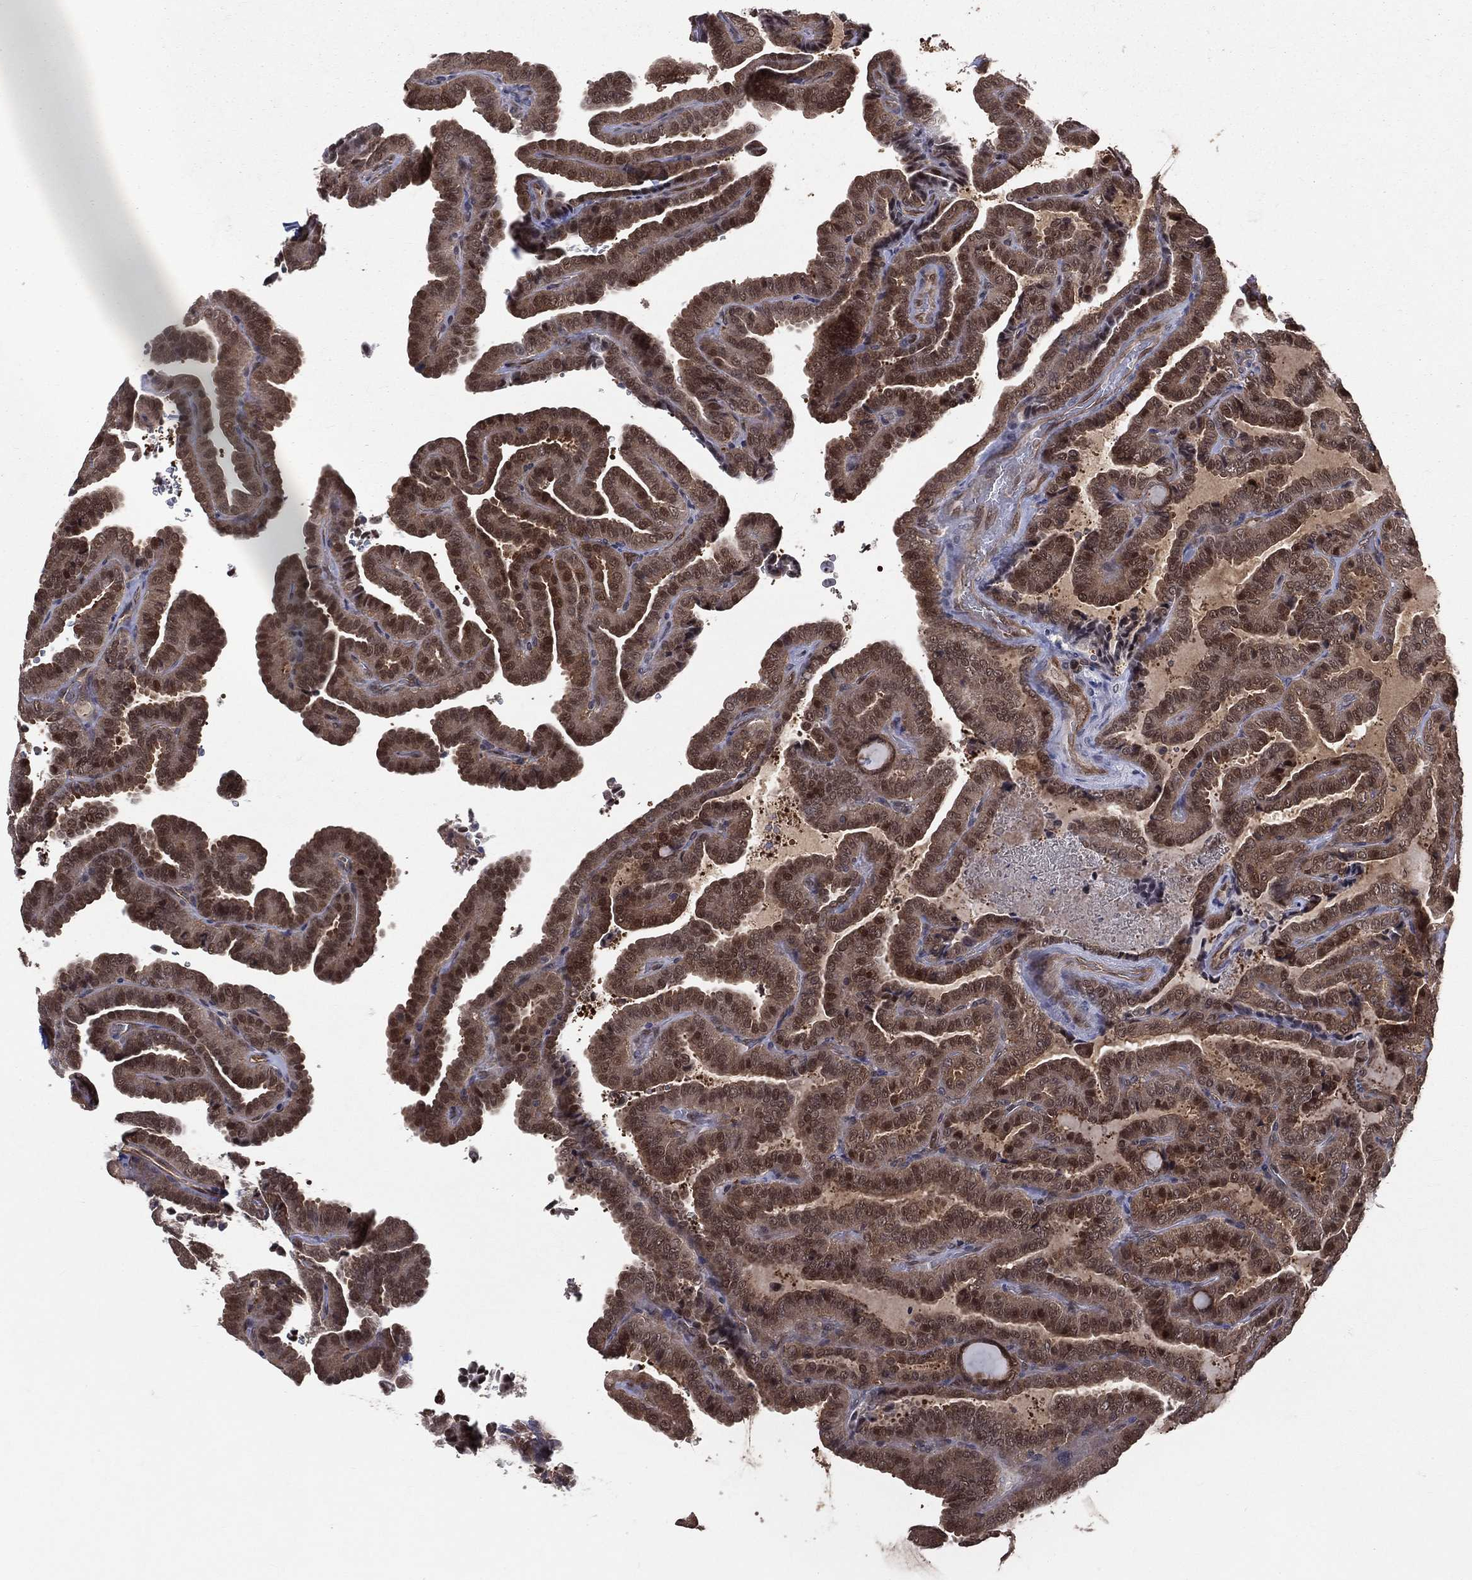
{"staining": {"intensity": "moderate", "quantity": ">75%", "location": "cytoplasmic/membranous,nuclear"}, "tissue": "thyroid cancer", "cell_type": "Tumor cells", "image_type": "cancer", "snomed": [{"axis": "morphology", "description": "Papillary adenocarcinoma, NOS"}, {"axis": "topography", "description": "Thyroid gland"}], "caption": "This image exhibits thyroid papillary adenocarcinoma stained with immunohistochemistry (IHC) to label a protein in brown. The cytoplasmic/membranous and nuclear of tumor cells show moderate positivity for the protein. Nuclei are counter-stained blue.", "gene": "GMPR2", "patient": {"sex": "female", "age": 39}}